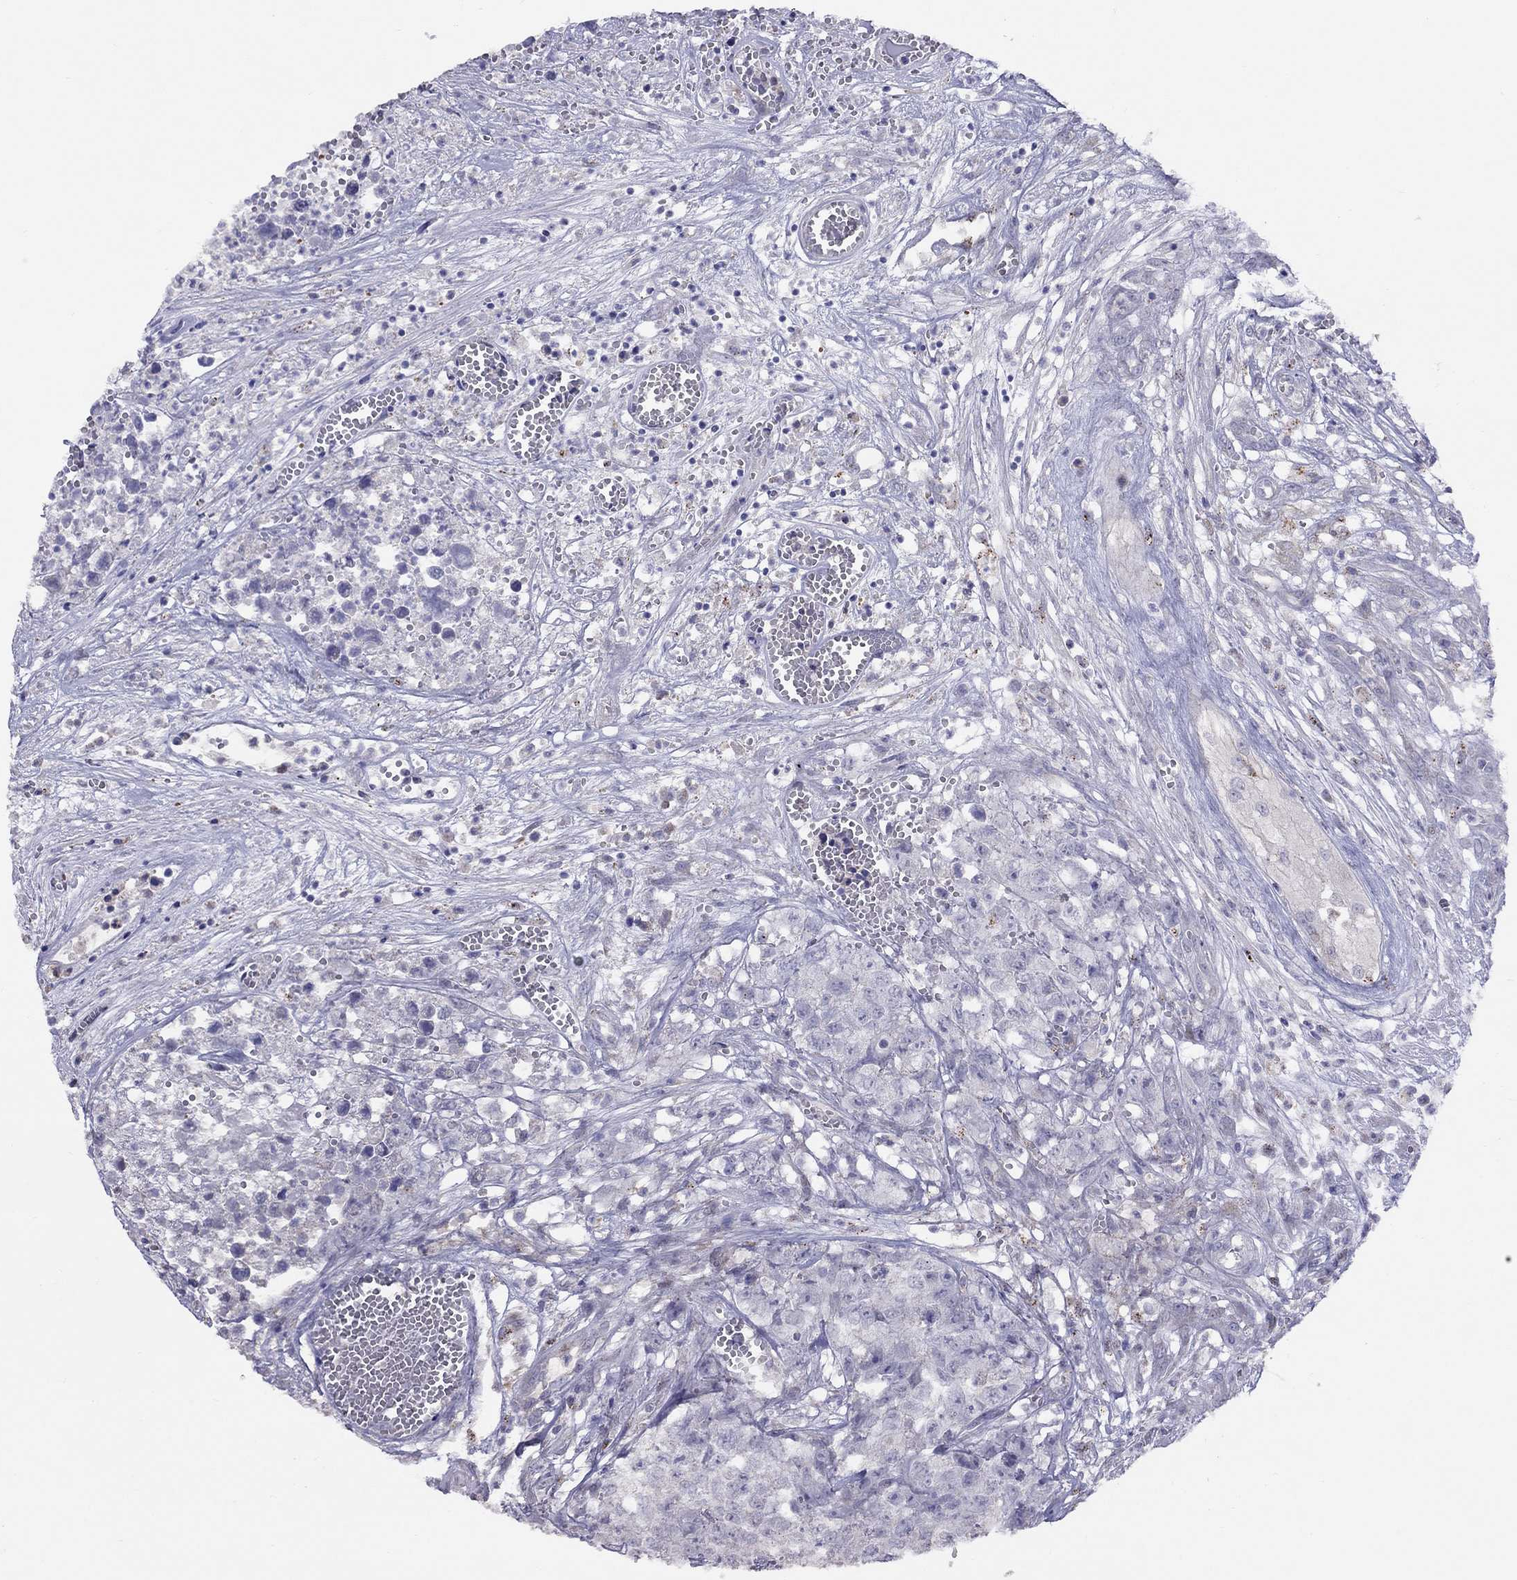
{"staining": {"intensity": "negative", "quantity": "none", "location": "none"}, "tissue": "testis cancer", "cell_type": "Tumor cells", "image_type": "cancer", "snomed": [{"axis": "morphology", "description": "Seminoma, NOS"}, {"axis": "morphology", "description": "Carcinoma, Embryonal, NOS"}, {"axis": "topography", "description": "Testis"}], "caption": "Human testis cancer stained for a protein using immunohistochemistry (IHC) displays no staining in tumor cells.", "gene": "MAGEB4", "patient": {"sex": "male", "age": 22}}